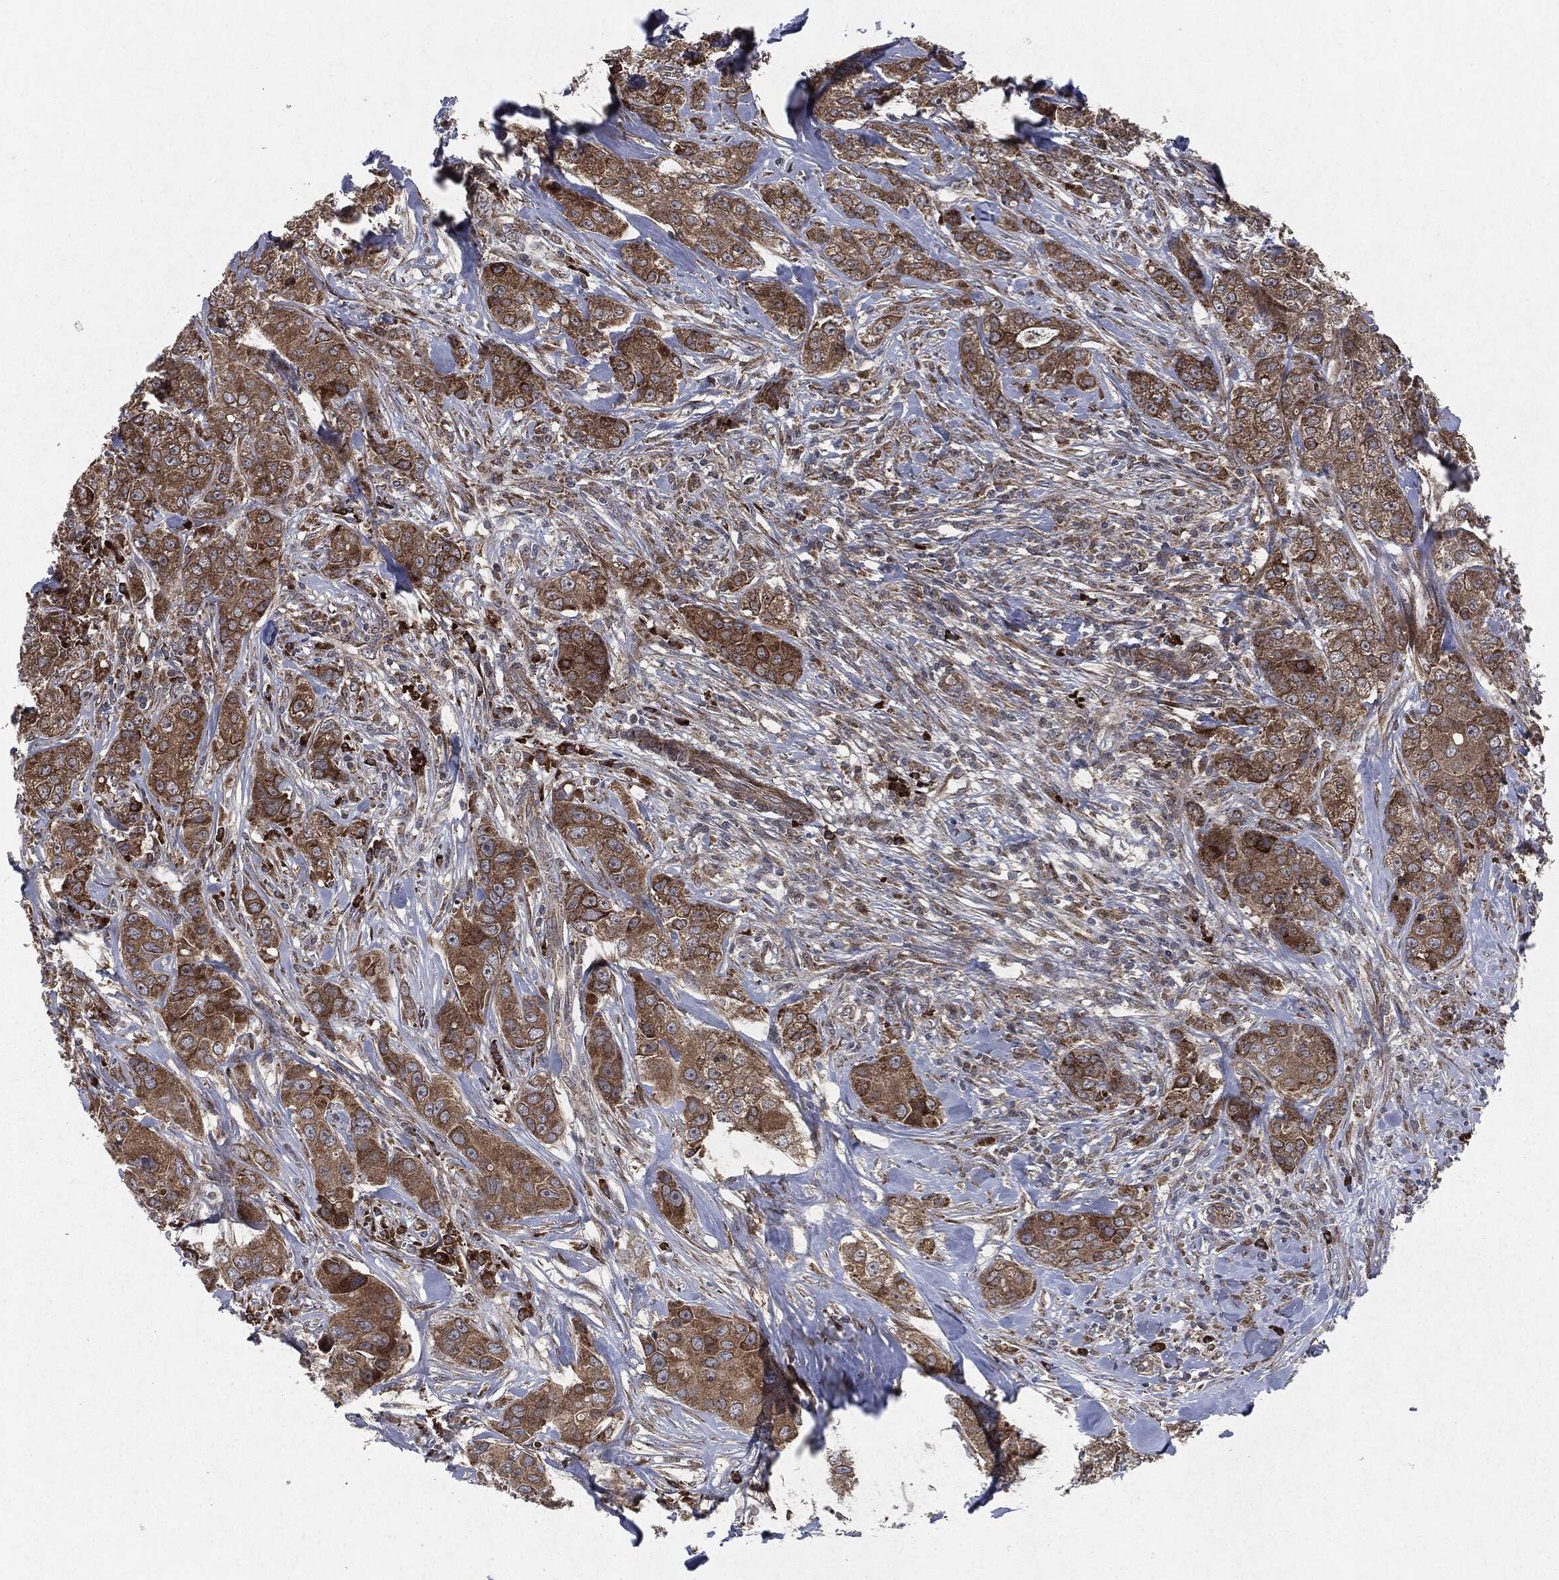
{"staining": {"intensity": "moderate", "quantity": ">75%", "location": "cytoplasmic/membranous"}, "tissue": "breast cancer", "cell_type": "Tumor cells", "image_type": "cancer", "snomed": [{"axis": "morphology", "description": "Duct carcinoma"}, {"axis": "topography", "description": "Breast"}], "caption": "A high-resolution histopathology image shows immunohistochemistry staining of breast invasive ductal carcinoma, which shows moderate cytoplasmic/membranous staining in about >75% of tumor cells. (Brightfield microscopy of DAB IHC at high magnification).", "gene": "RAF1", "patient": {"sex": "female", "age": 43}}